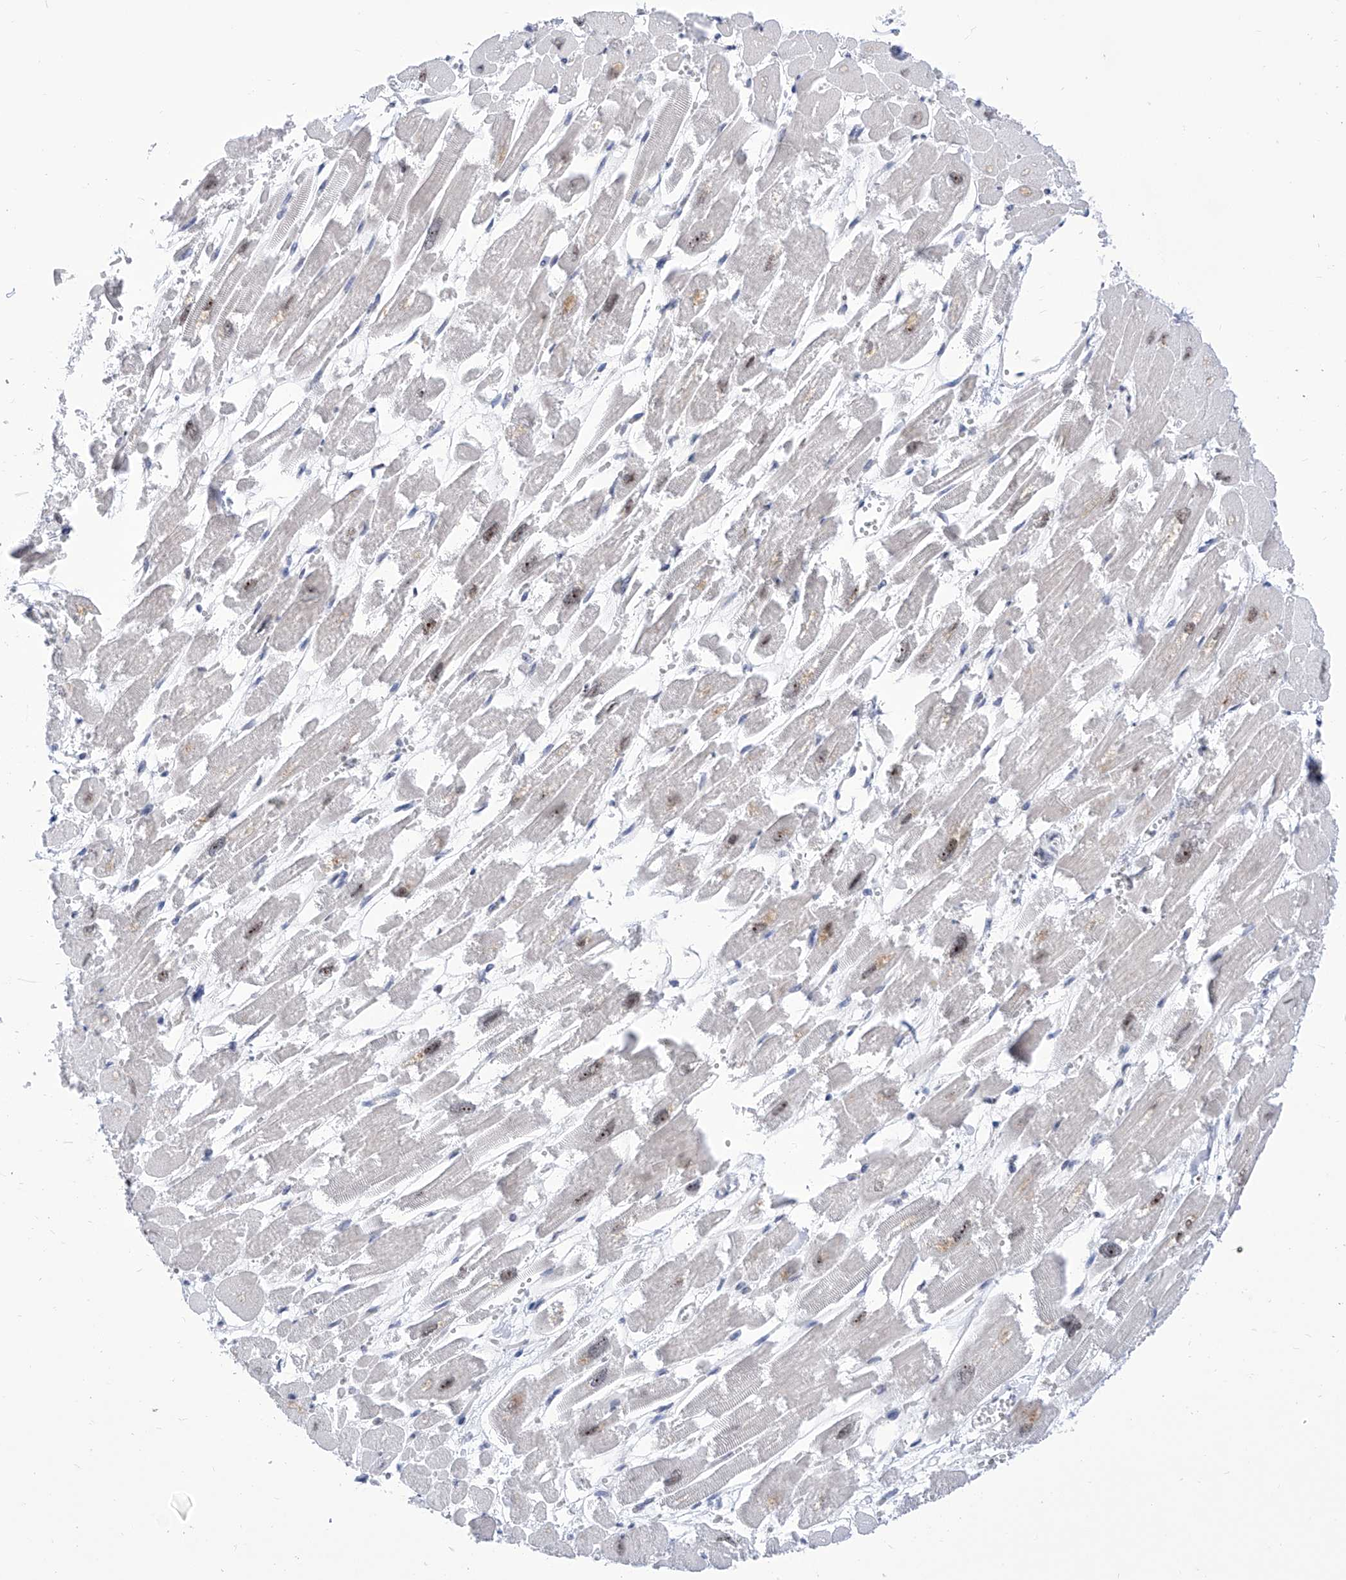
{"staining": {"intensity": "moderate", "quantity": "25%-75%", "location": "nuclear"}, "tissue": "heart muscle", "cell_type": "Cardiomyocytes", "image_type": "normal", "snomed": [{"axis": "morphology", "description": "Normal tissue, NOS"}, {"axis": "topography", "description": "Heart"}], "caption": "The micrograph exhibits a brown stain indicating the presence of a protein in the nuclear of cardiomyocytes in heart muscle.", "gene": "SART1", "patient": {"sex": "male", "age": 54}}